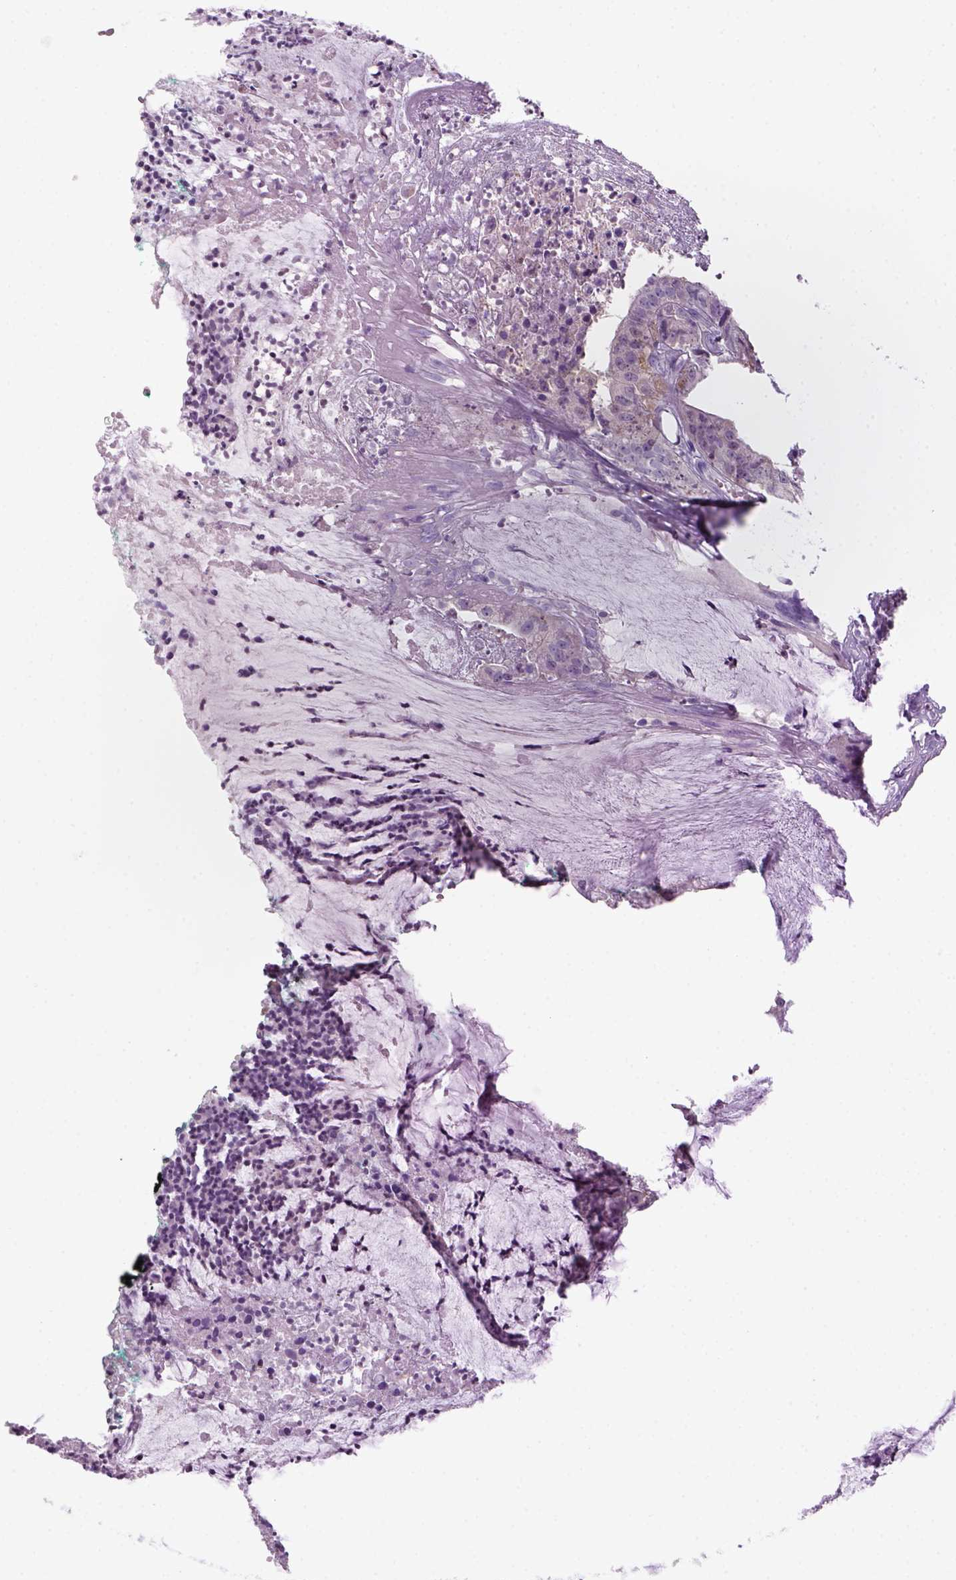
{"staining": {"intensity": "negative", "quantity": "none", "location": "none"}, "tissue": "colorectal cancer", "cell_type": "Tumor cells", "image_type": "cancer", "snomed": [{"axis": "morphology", "description": "Adenocarcinoma, NOS"}, {"axis": "topography", "description": "Colon"}], "caption": "Human colorectal cancer stained for a protein using IHC shows no staining in tumor cells.", "gene": "GOT1", "patient": {"sex": "female", "age": 78}}